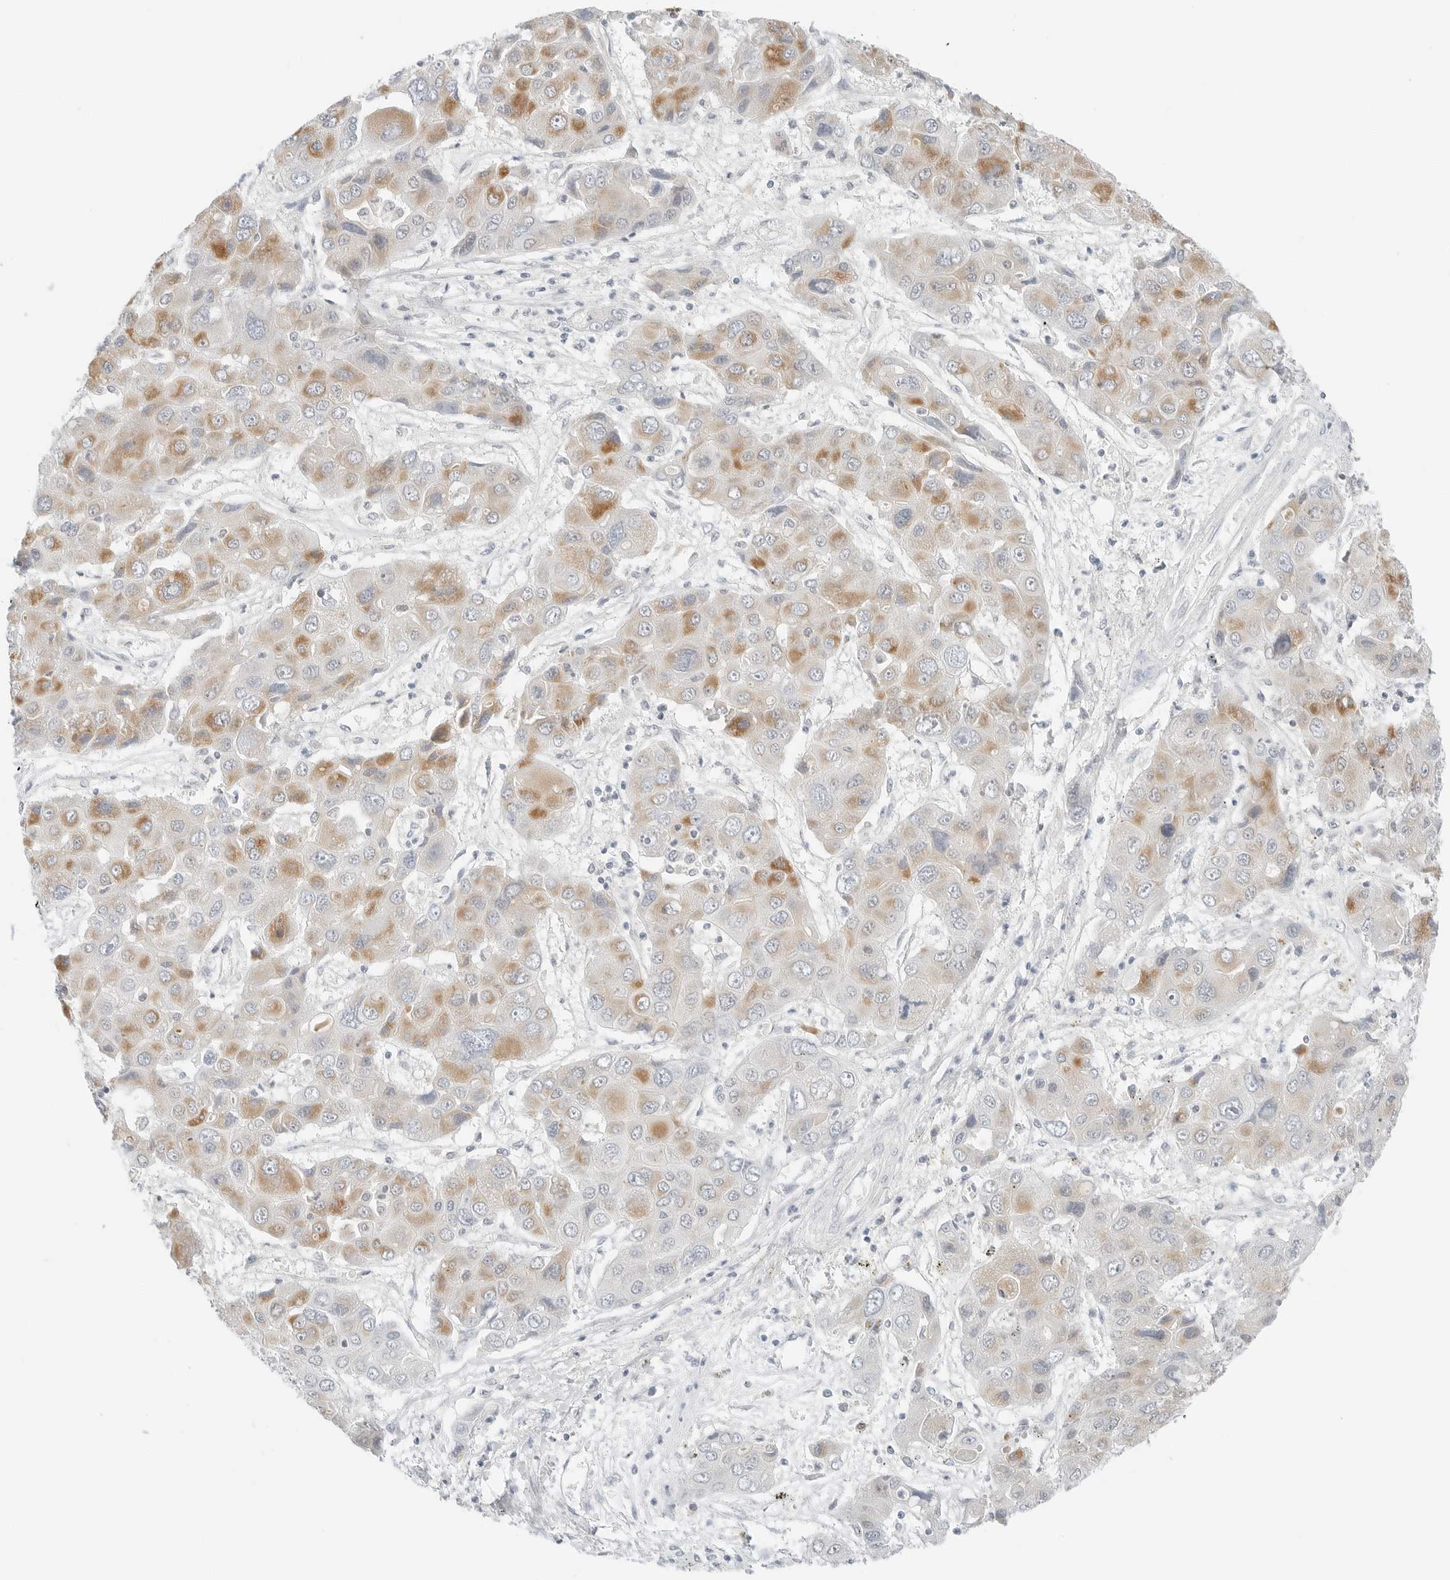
{"staining": {"intensity": "moderate", "quantity": "25%-75%", "location": "cytoplasmic/membranous"}, "tissue": "liver cancer", "cell_type": "Tumor cells", "image_type": "cancer", "snomed": [{"axis": "morphology", "description": "Cholangiocarcinoma"}, {"axis": "topography", "description": "Liver"}], "caption": "Cholangiocarcinoma (liver) stained with a brown dye reveals moderate cytoplasmic/membranous positive staining in about 25%-75% of tumor cells.", "gene": "IQCC", "patient": {"sex": "male", "age": 67}}